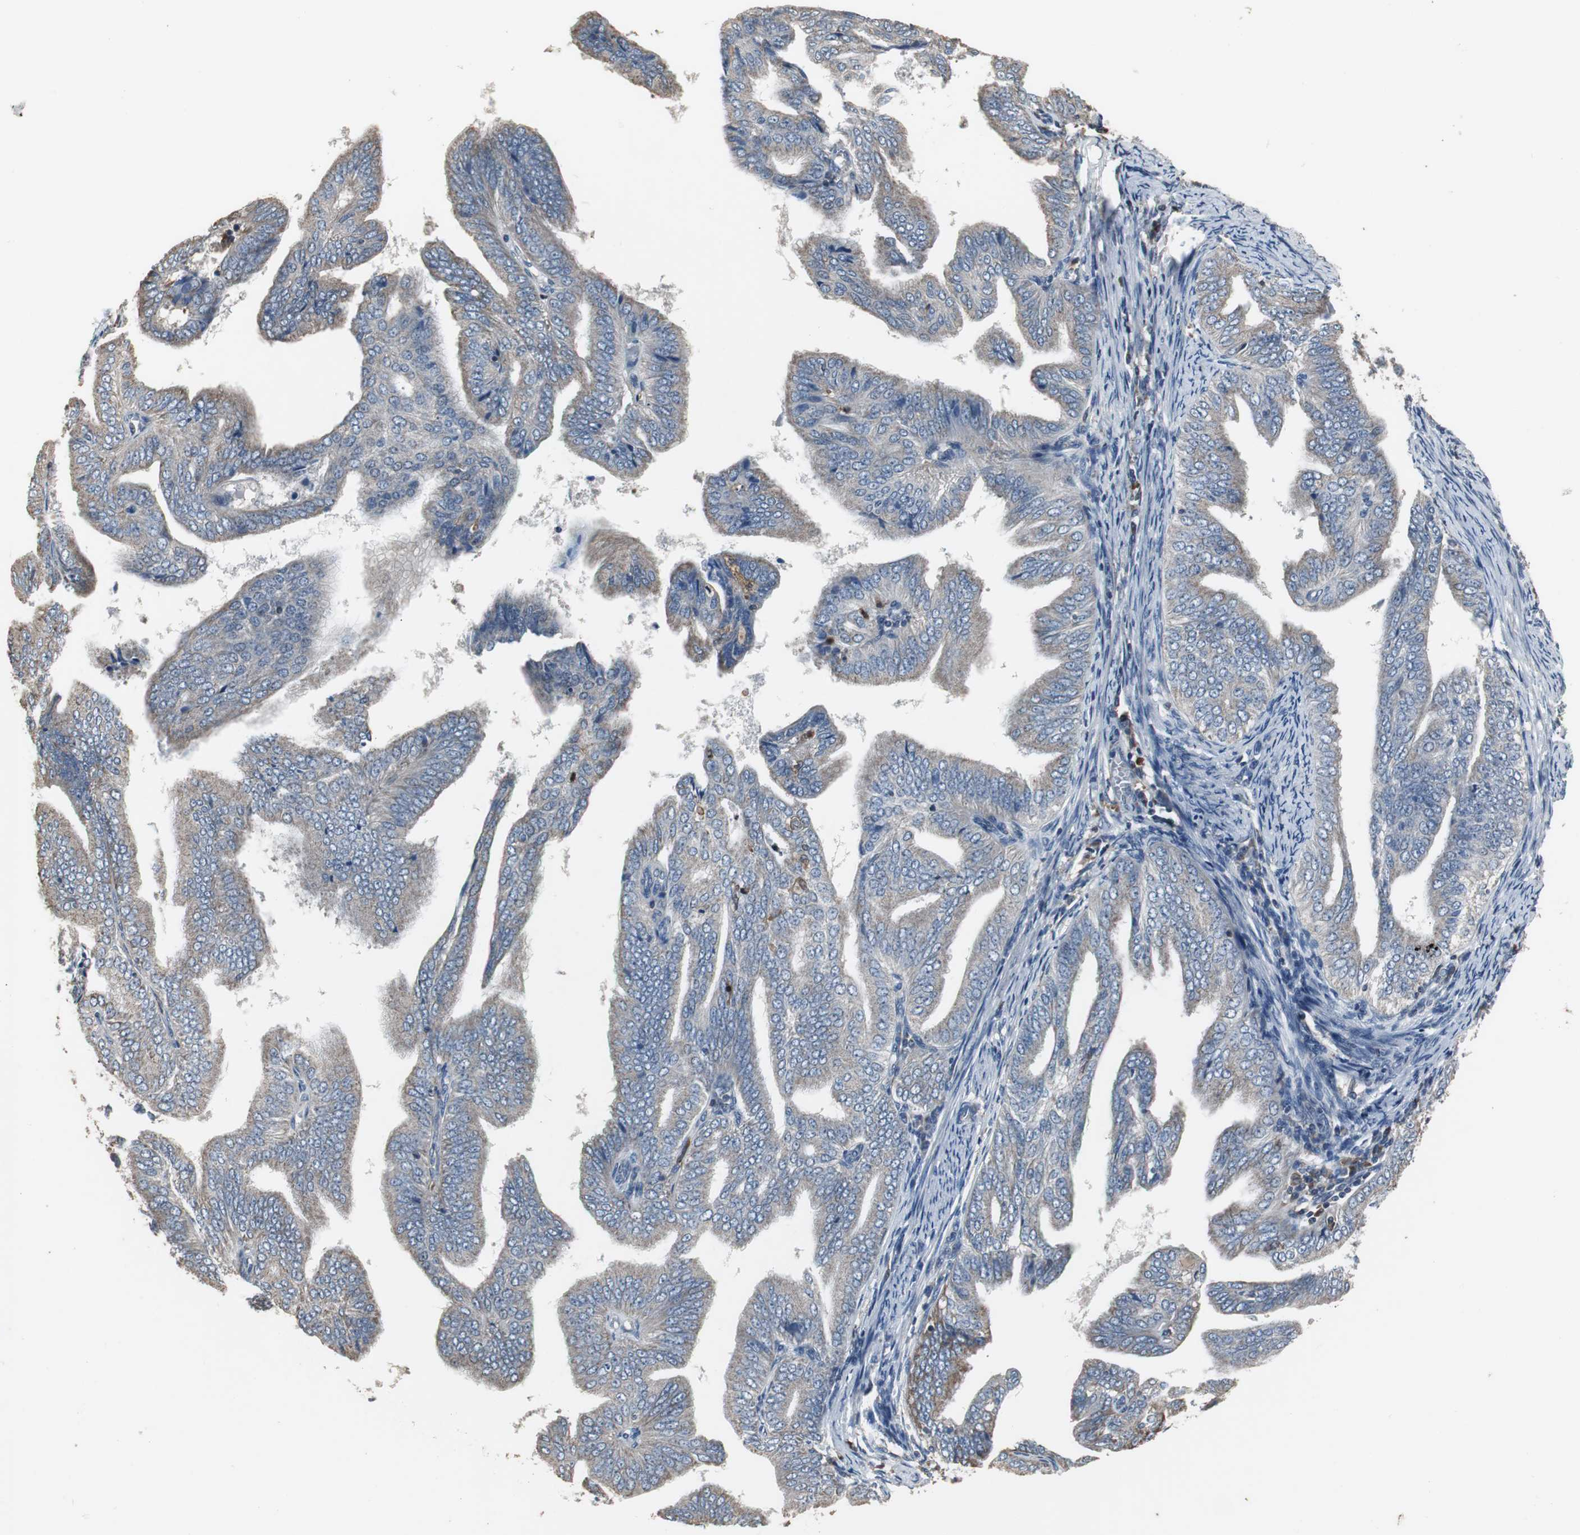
{"staining": {"intensity": "weak", "quantity": ">75%", "location": "cytoplasmic/membranous"}, "tissue": "endometrial cancer", "cell_type": "Tumor cells", "image_type": "cancer", "snomed": [{"axis": "morphology", "description": "Adenocarcinoma, NOS"}, {"axis": "topography", "description": "Endometrium"}], "caption": "Endometrial cancer stained with DAB (3,3'-diaminobenzidine) IHC reveals low levels of weak cytoplasmic/membranous expression in about >75% of tumor cells. The protein of interest is stained brown, and the nuclei are stained in blue (DAB IHC with brightfield microscopy, high magnification).", "gene": "NCF2", "patient": {"sex": "female", "age": 58}}